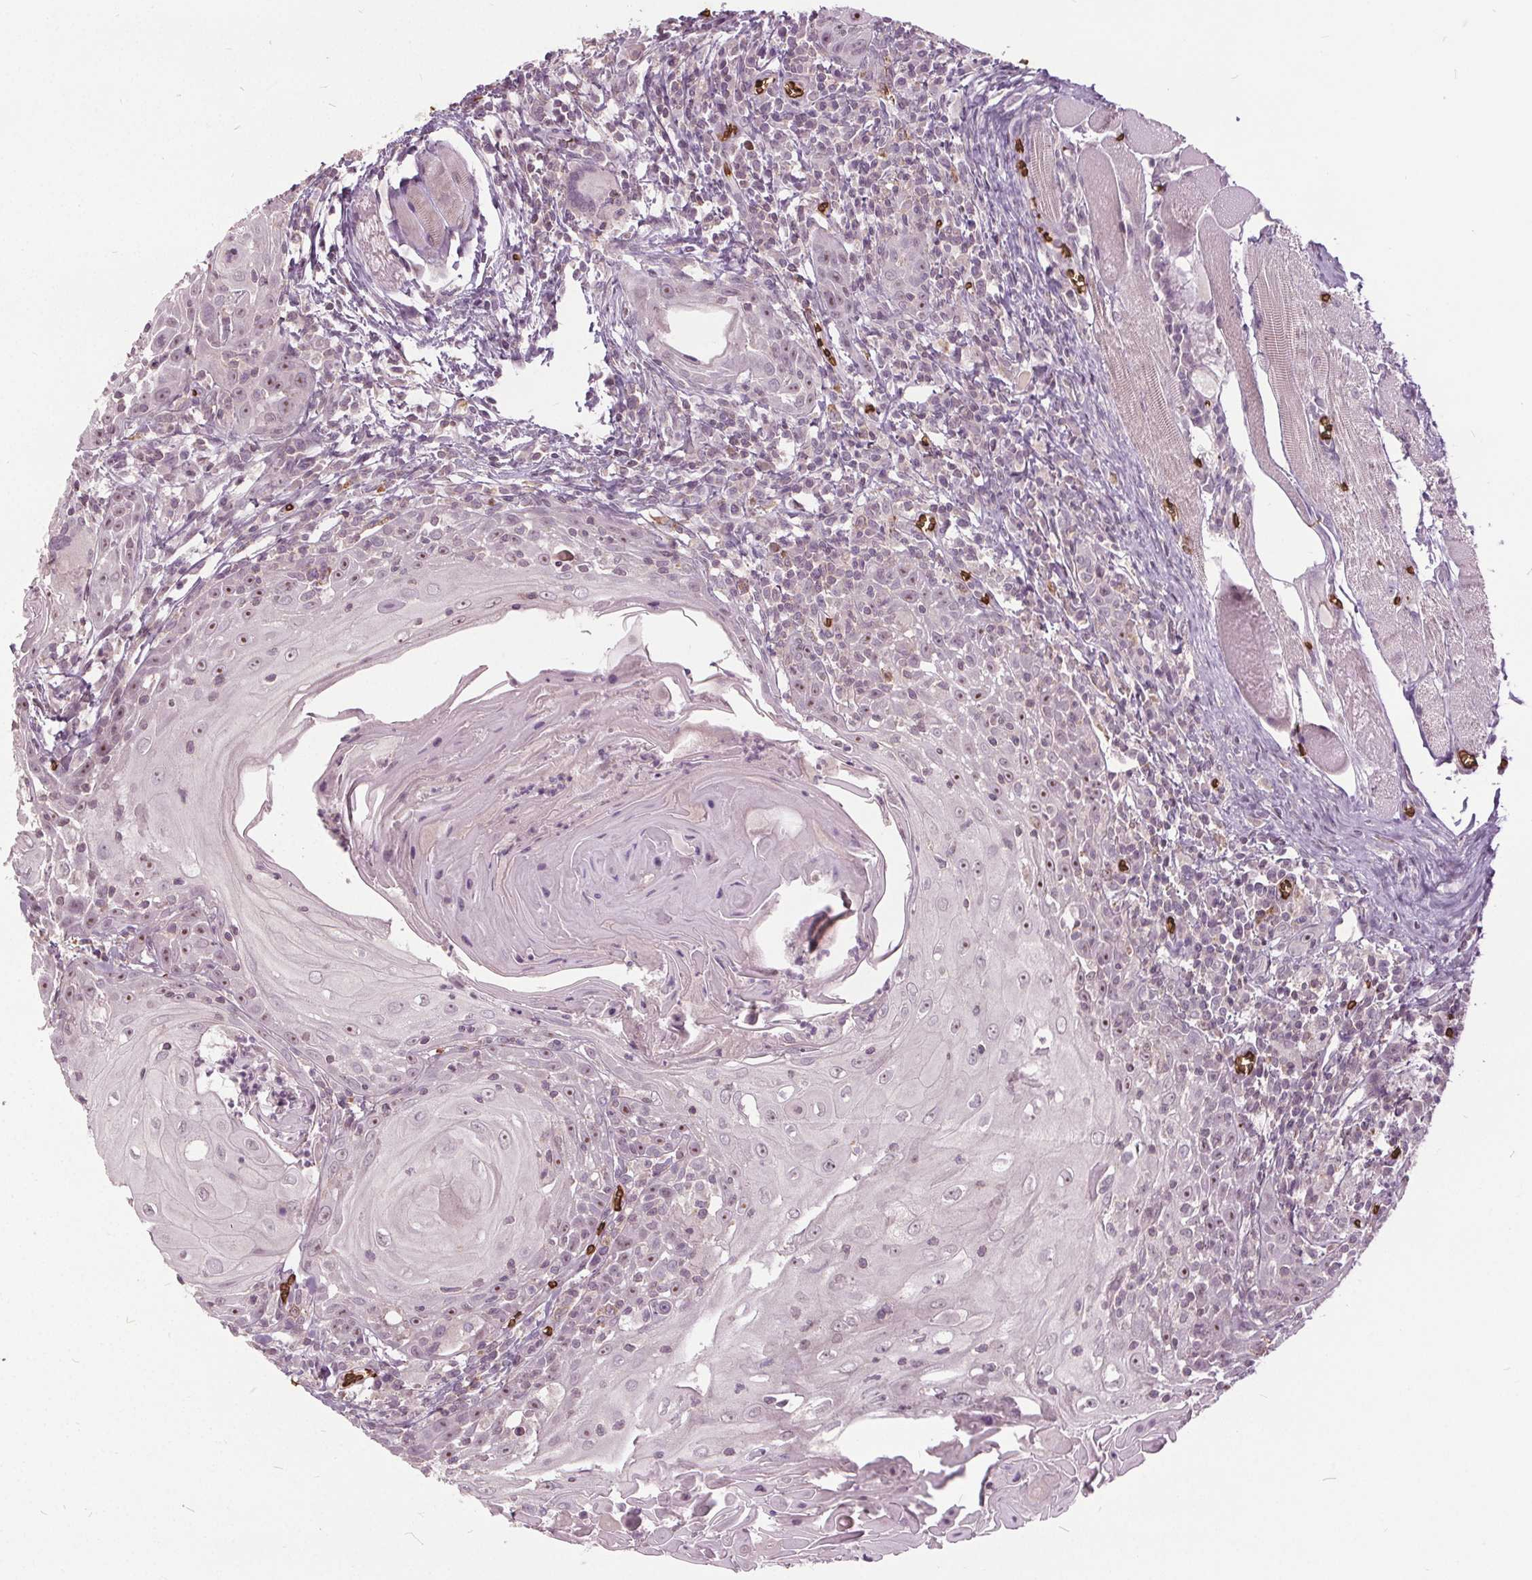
{"staining": {"intensity": "negative", "quantity": "none", "location": "none"}, "tissue": "head and neck cancer", "cell_type": "Tumor cells", "image_type": "cancer", "snomed": [{"axis": "morphology", "description": "Squamous cell carcinoma, NOS"}, {"axis": "topography", "description": "Head-Neck"}], "caption": "A histopathology image of head and neck cancer stained for a protein exhibits no brown staining in tumor cells.", "gene": "SLC4A1", "patient": {"sex": "male", "age": 52}}